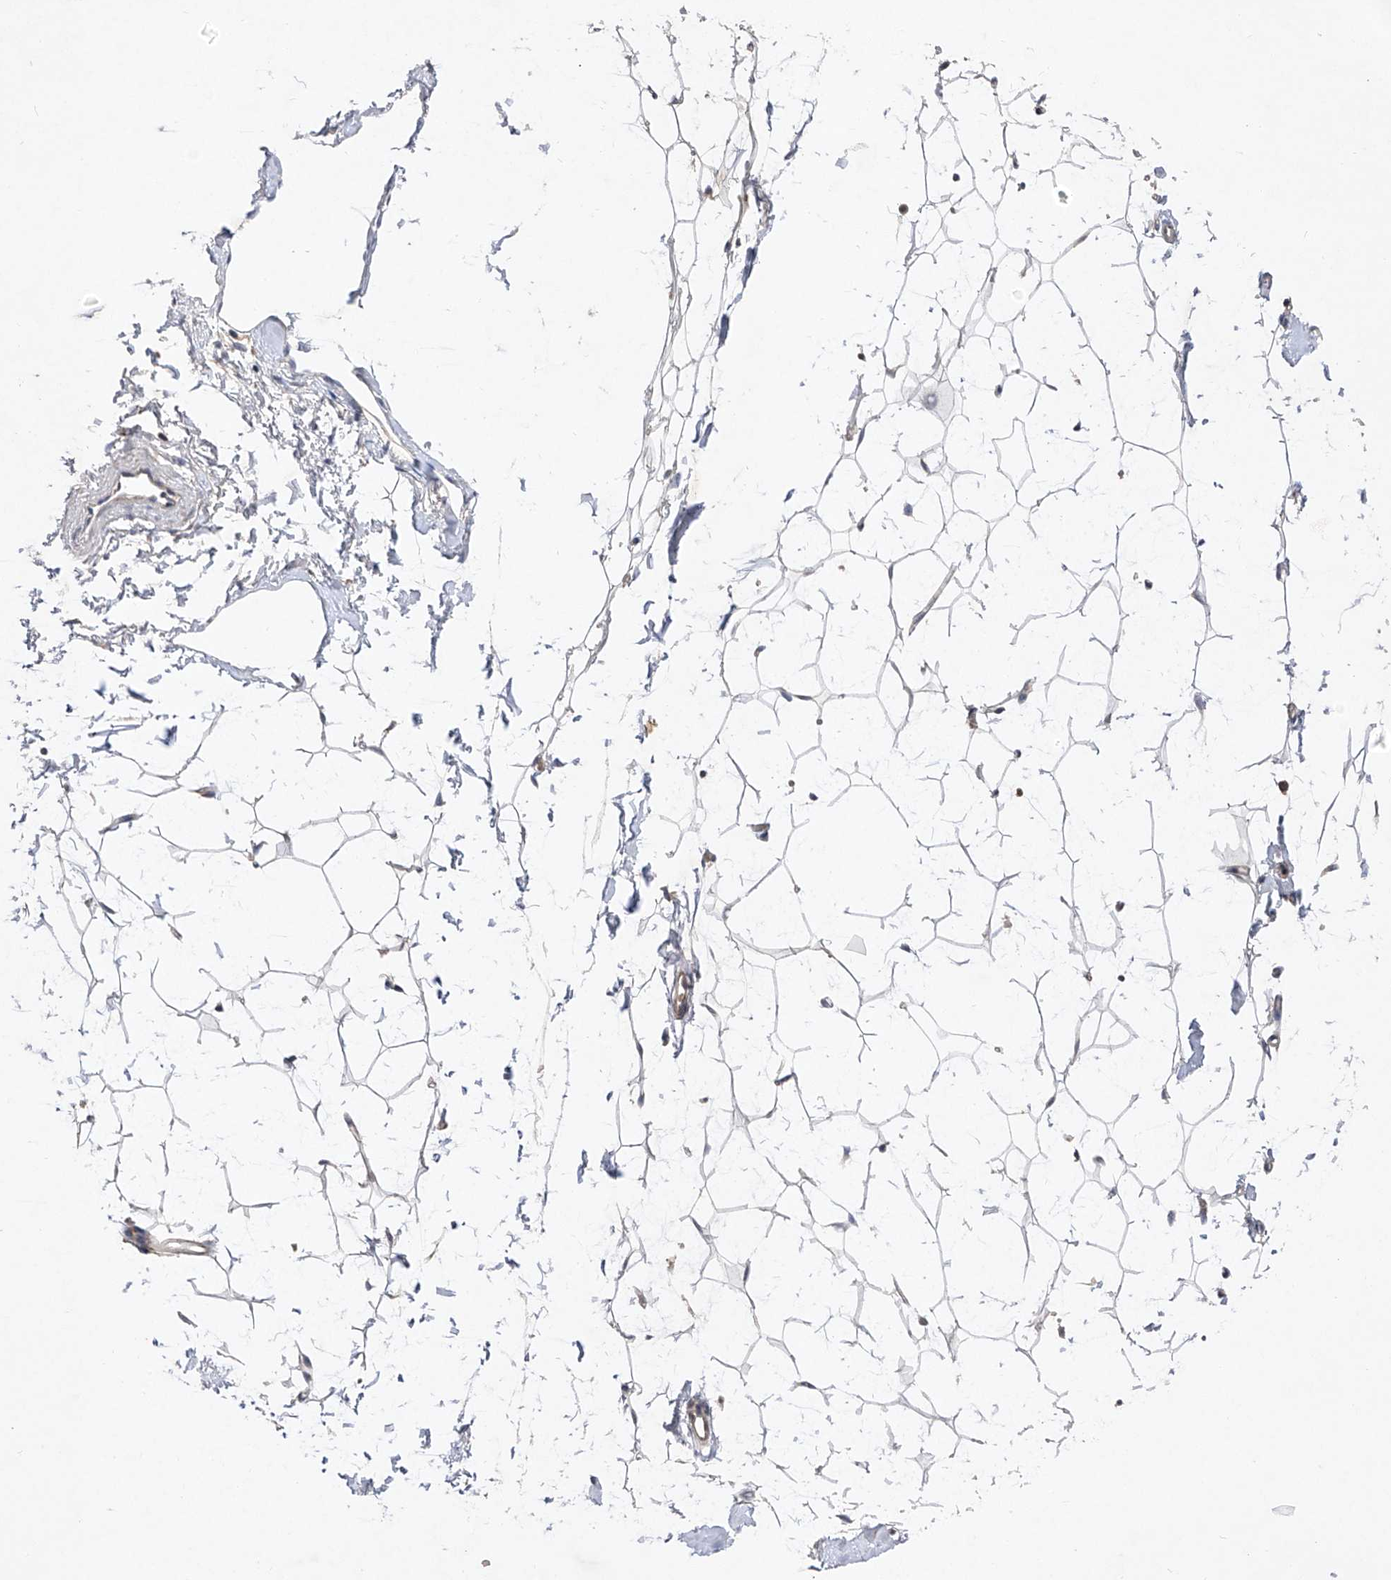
{"staining": {"intensity": "negative", "quantity": "none", "location": "none"}, "tissue": "adipose tissue", "cell_type": "Adipocytes", "image_type": "normal", "snomed": [{"axis": "morphology", "description": "Normal tissue, NOS"}, {"axis": "topography", "description": "Breast"}], "caption": "This micrograph is of benign adipose tissue stained with immunohistochemistry to label a protein in brown with the nuclei are counter-stained blue. There is no staining in adipocytes. (DAB (3,3'-diaminobenzidine) immunohistochemistry visualized using brightfield microscopy, high magnification).", "gene": "FAM135A", "patient": {"sex": "female", "age": 23}}